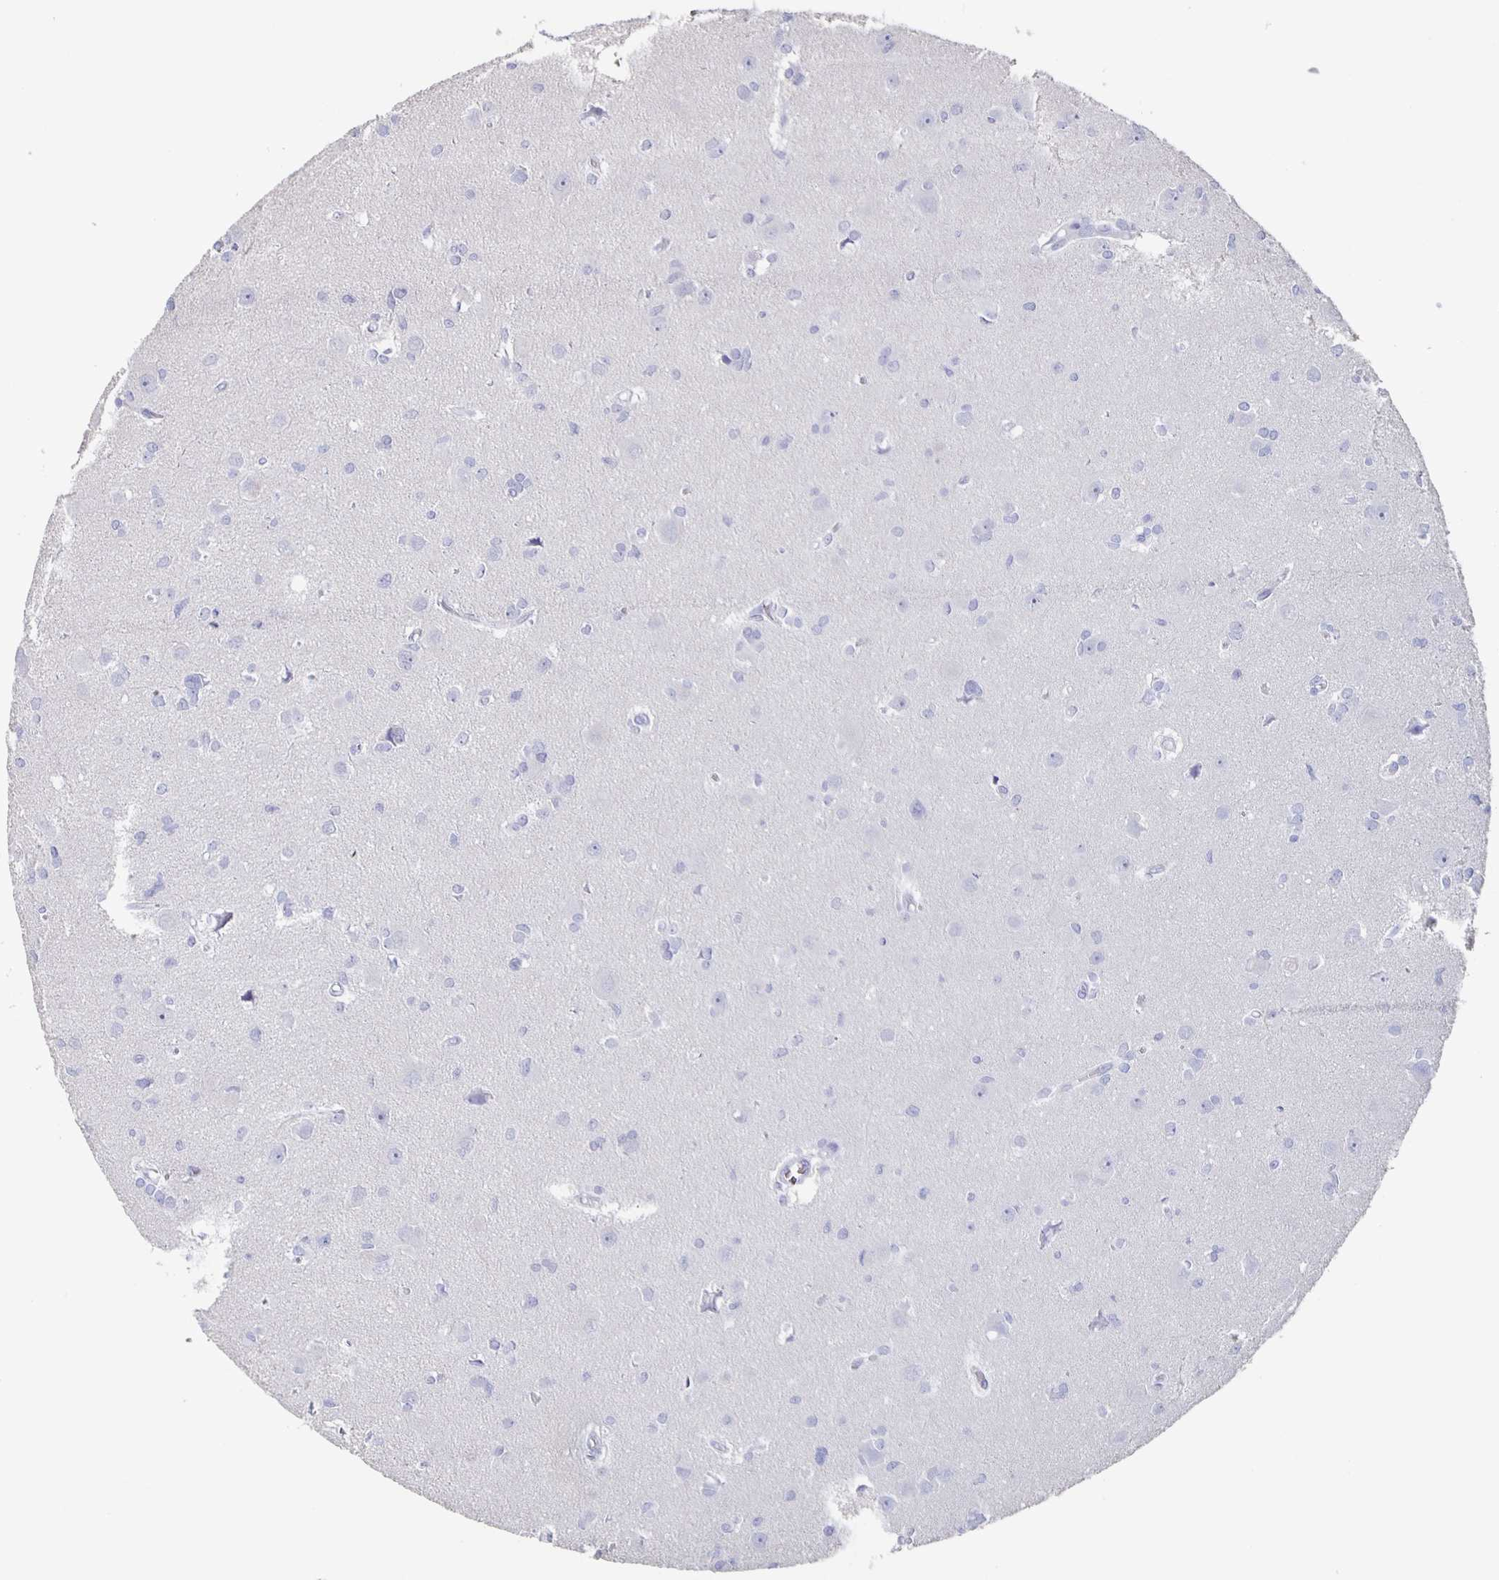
{"staining": {"intensity": "negative", "quantity": "none", "location": "none"}, "tissue": "glioma", "cell_type": "Tumor cells", "image_type": "cancer", "snomed": [{"axis": "morphology", "description": "Glioma, malignant, High grade"}, {"axis": "topography", "description": "Brain"}], "caption": "Immunohistochemical staining of glioma demonstrates no significant staining in tumor cells.", "gene": "SLC34A2", "patient": {"sex": "male", "age": 23}}